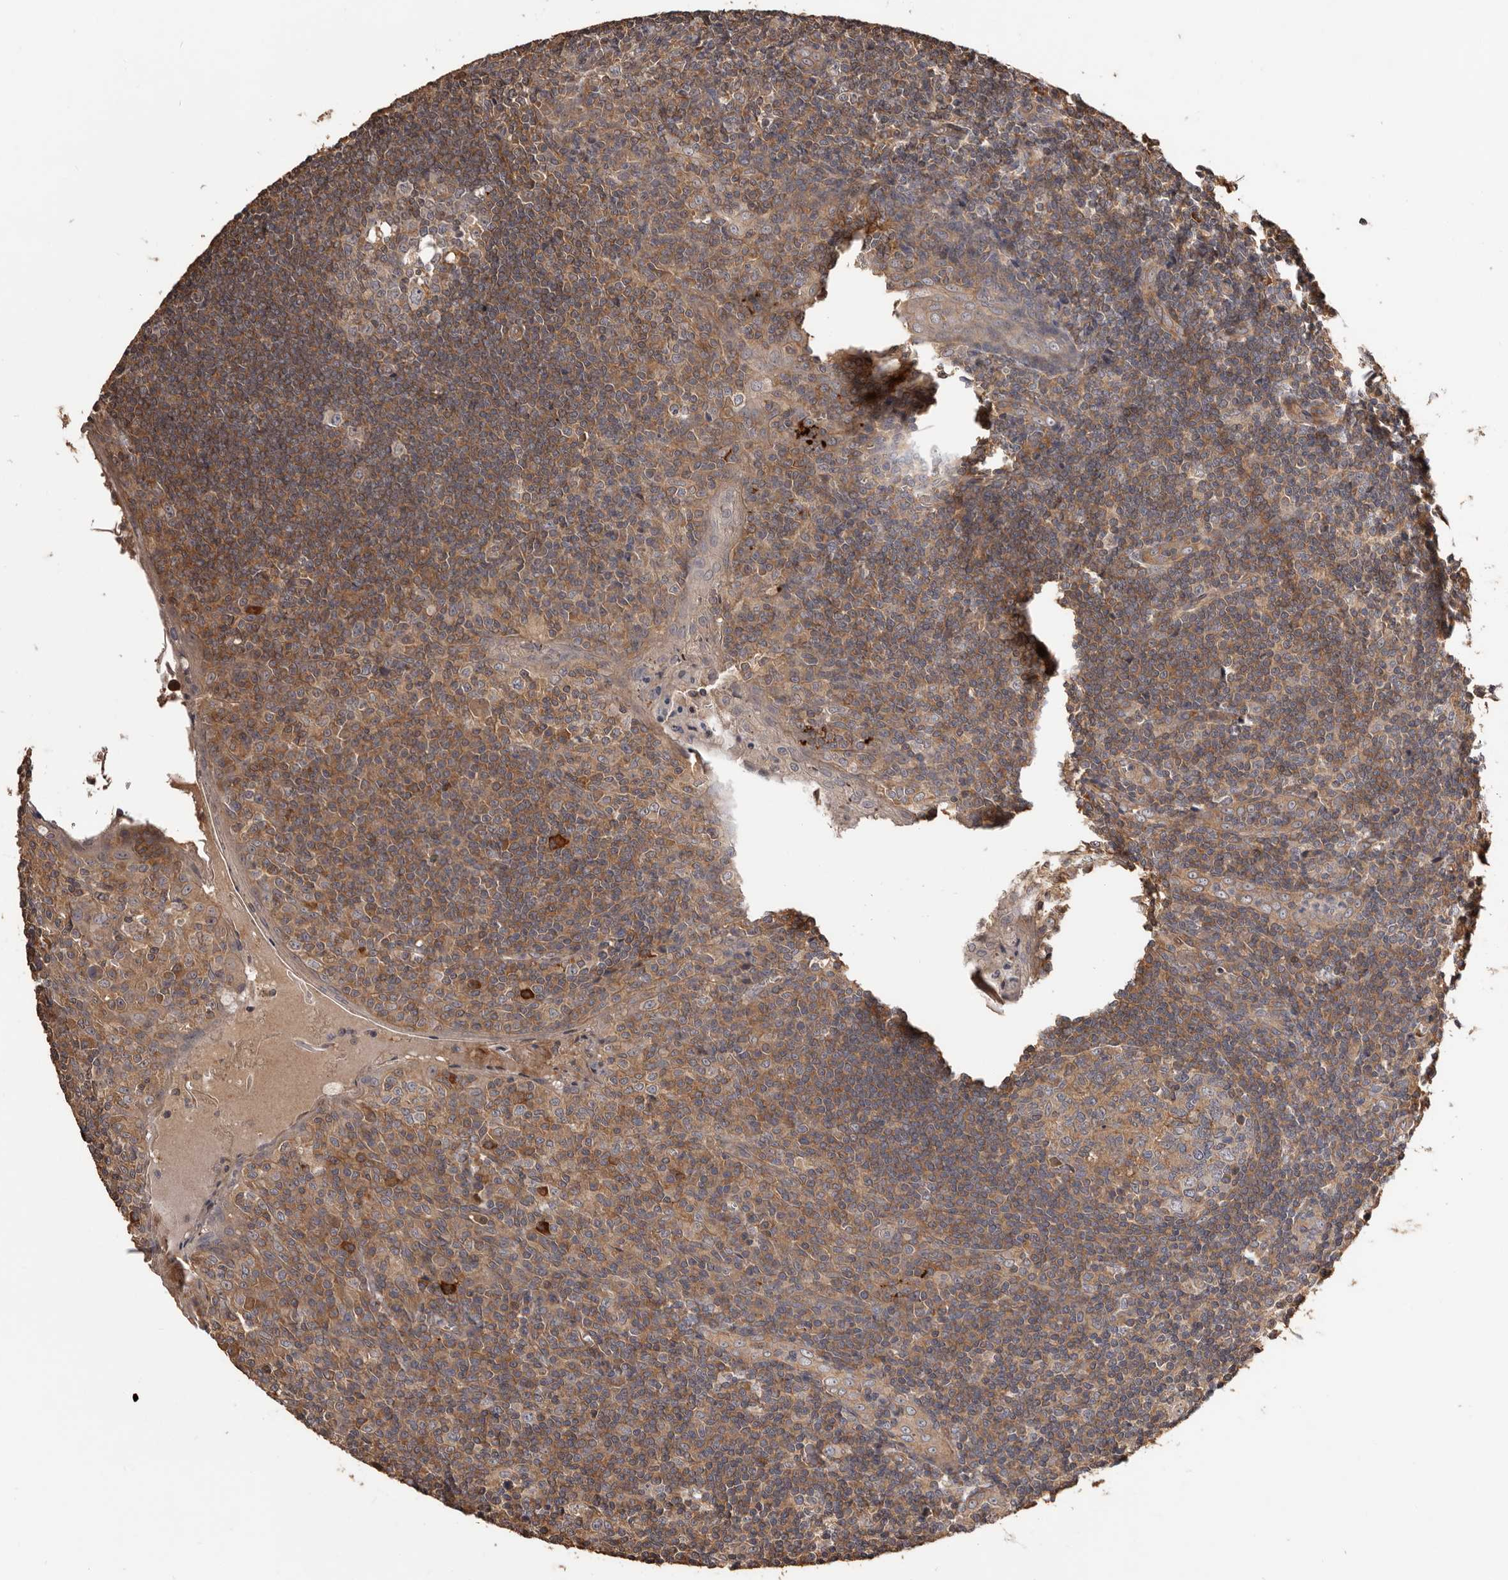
{"staining": {"intensity": "weak", "quantity": "25%-75%", "location": "cytoplasmic/membranous"}, "tissue": "tonsil", "cell_type": "Germinal center cells", "image_type": "normal", "snomed": [{"axis": "morphology", "description": "Normal tissue, NOS"}, {"axis": "topography", "description": "Tonsil"}], "caption": "Immunohistochemical staining of benign tonsil shows weak cytoplasmic/membranous protein positivity in approximately 25%-75% of germinal center cells. The protein of interest is stained brown, and the nuclei are stained in blue (DAB IHC with brightfield microscopy, high magnification).", "gene": "ADAMTS2", "patient": {"sex": "male", "age": 27}}